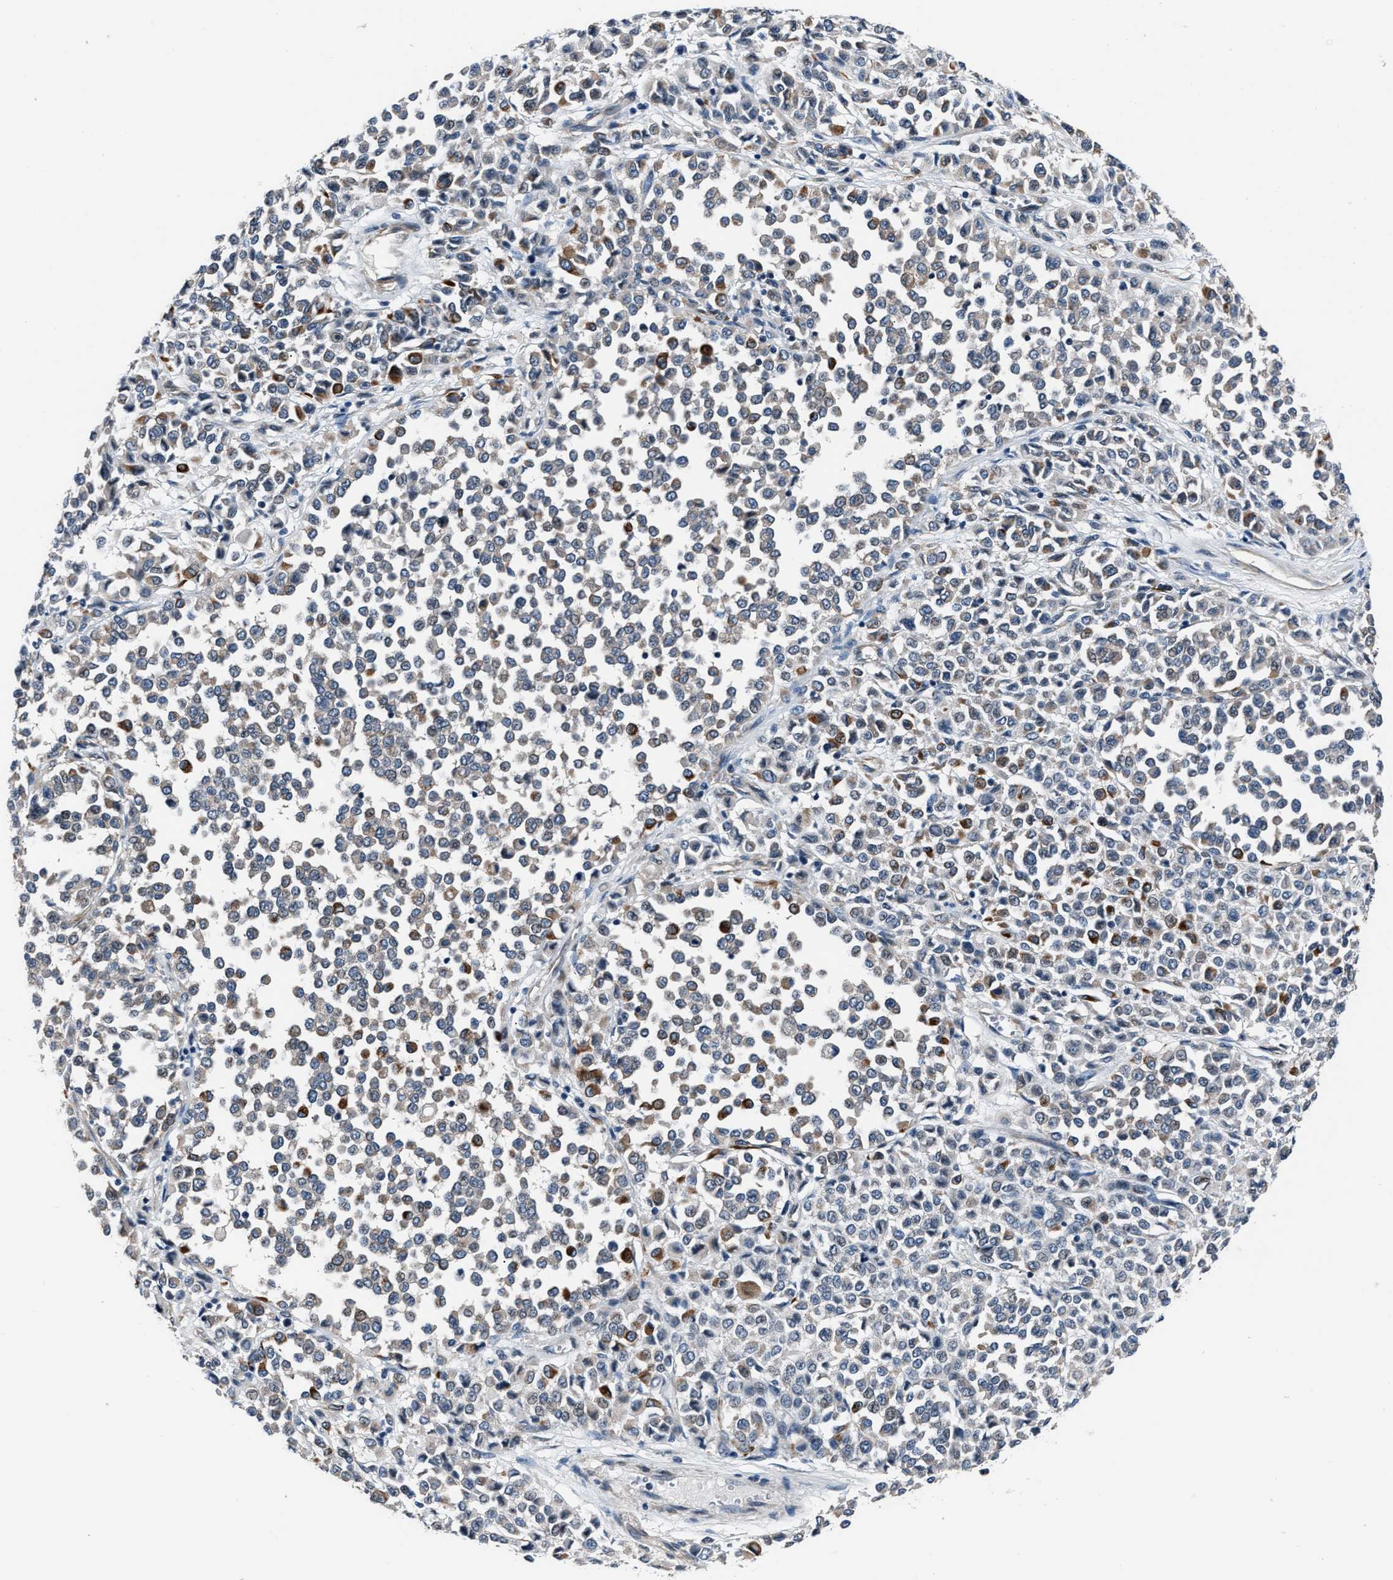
{"staining": {"intensity": "weak", "quantity": "25%-75%", "location": "cytoplasmic/membranous"}, "tissue": "melanoma", "cell_type": "Tumor cells", "image_type": "cancer", "snomed": [{"axis": "morphology", "description": "Malignant melanoma, Metastatic site"}, {"axis": "topography", "description": "Pancreas"}], "caption": "Malignant melanoma (metastatic site) stained with a brown dye demonstrates weak cytoplasmic/membranous positive staining in about 25%-75% of tumor cells.", "gene": "MPDZ", "patient": {"sex": "female", "age": 30}}